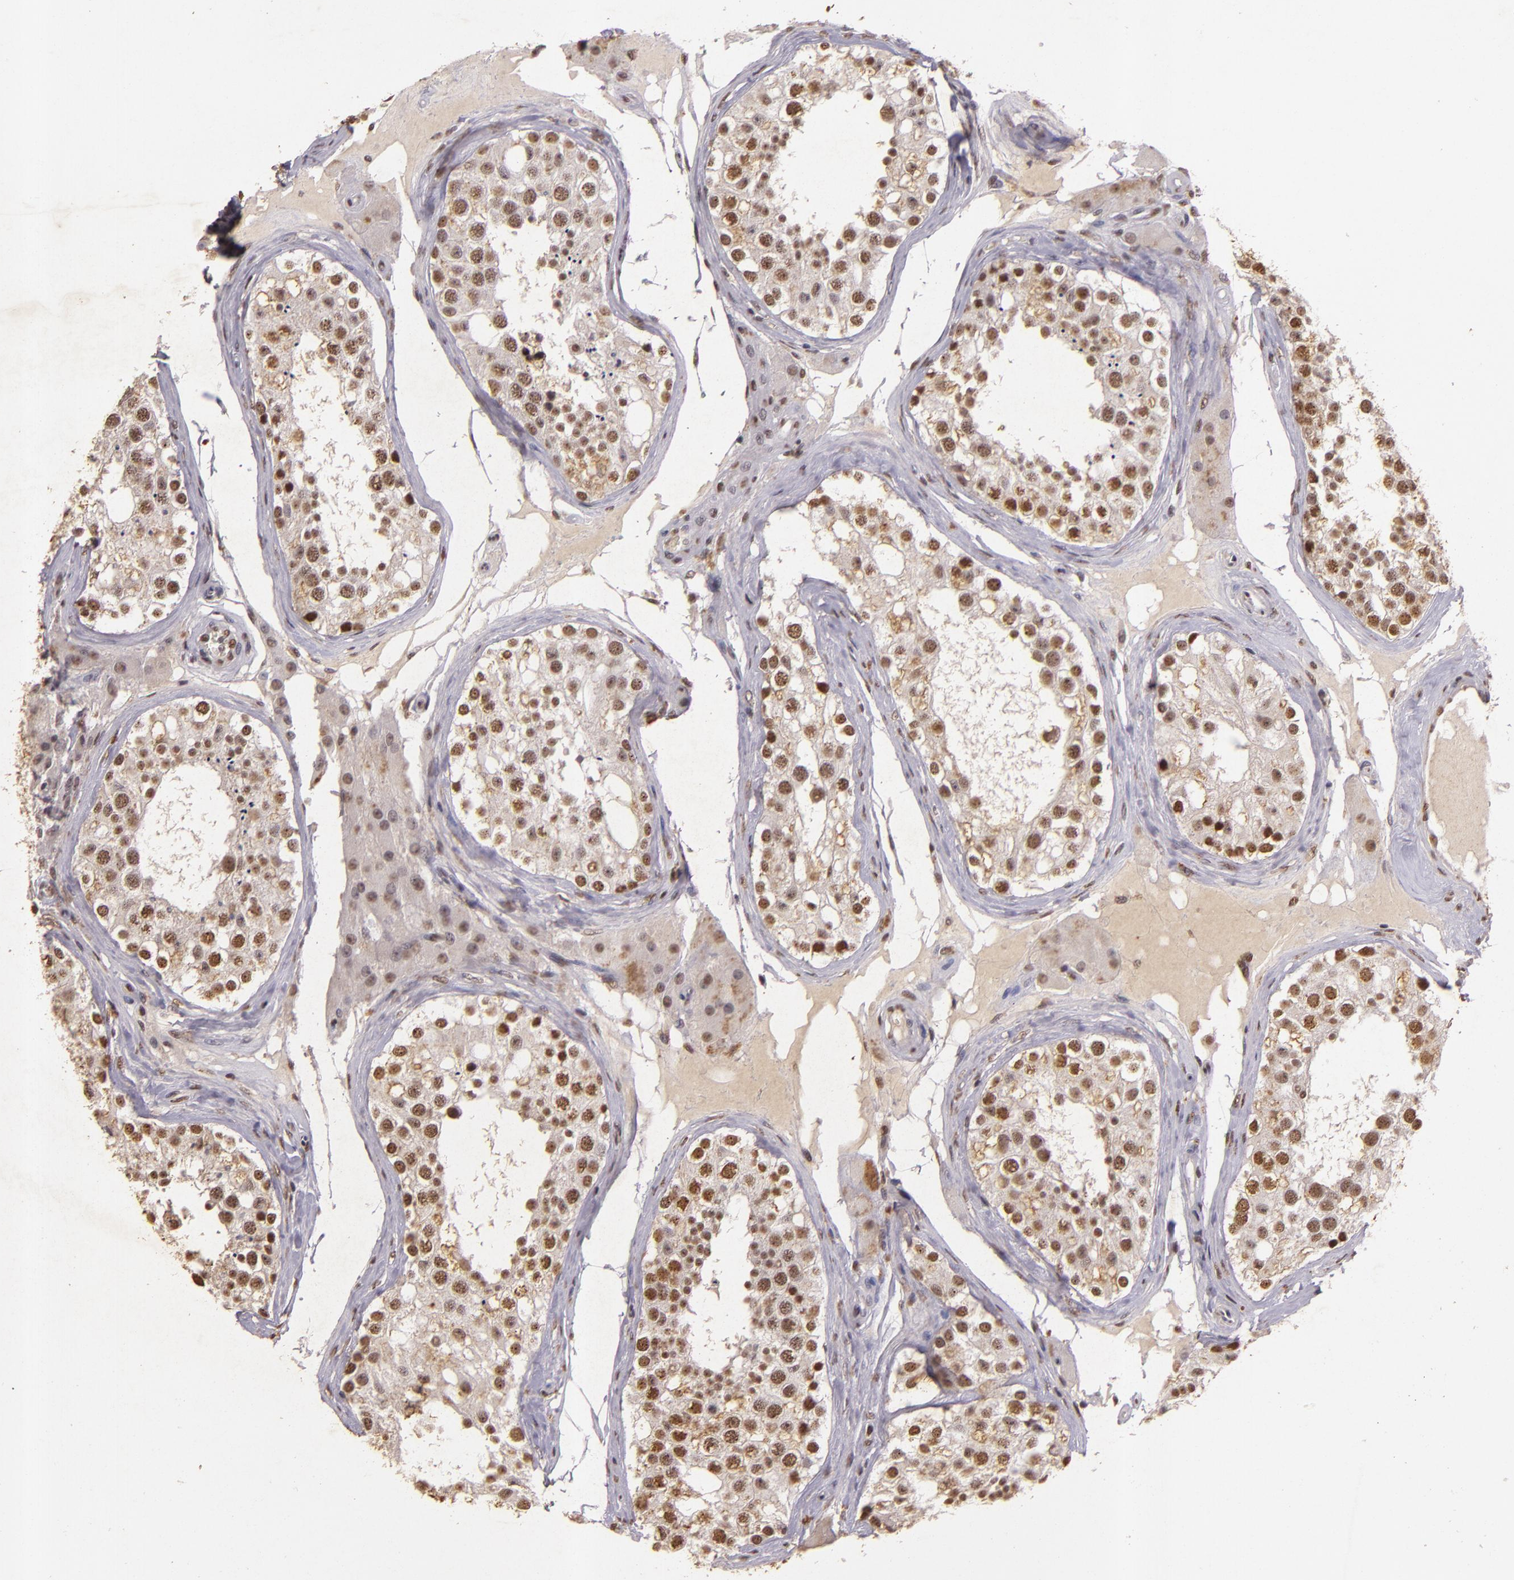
{"staining": {"intensity": "moderate", "quantity": ">75%", "location": "nuclear"}, "tissue": "testis", "cell_type": "Cells in seminiferous ducts", "image_type": "normal", "snomed": [{"axis": "morphology", "description": "Normal tissue, NOS"}, {"axis": "topography", "description": "Testis"}], "caption": "Moderate nuclear expression is appreciated in approximately >75% of cells in seminiferous ducts in unremarkable testis.", "gene": "CBX3", "patient": {"sex": "male", "age": 68}}